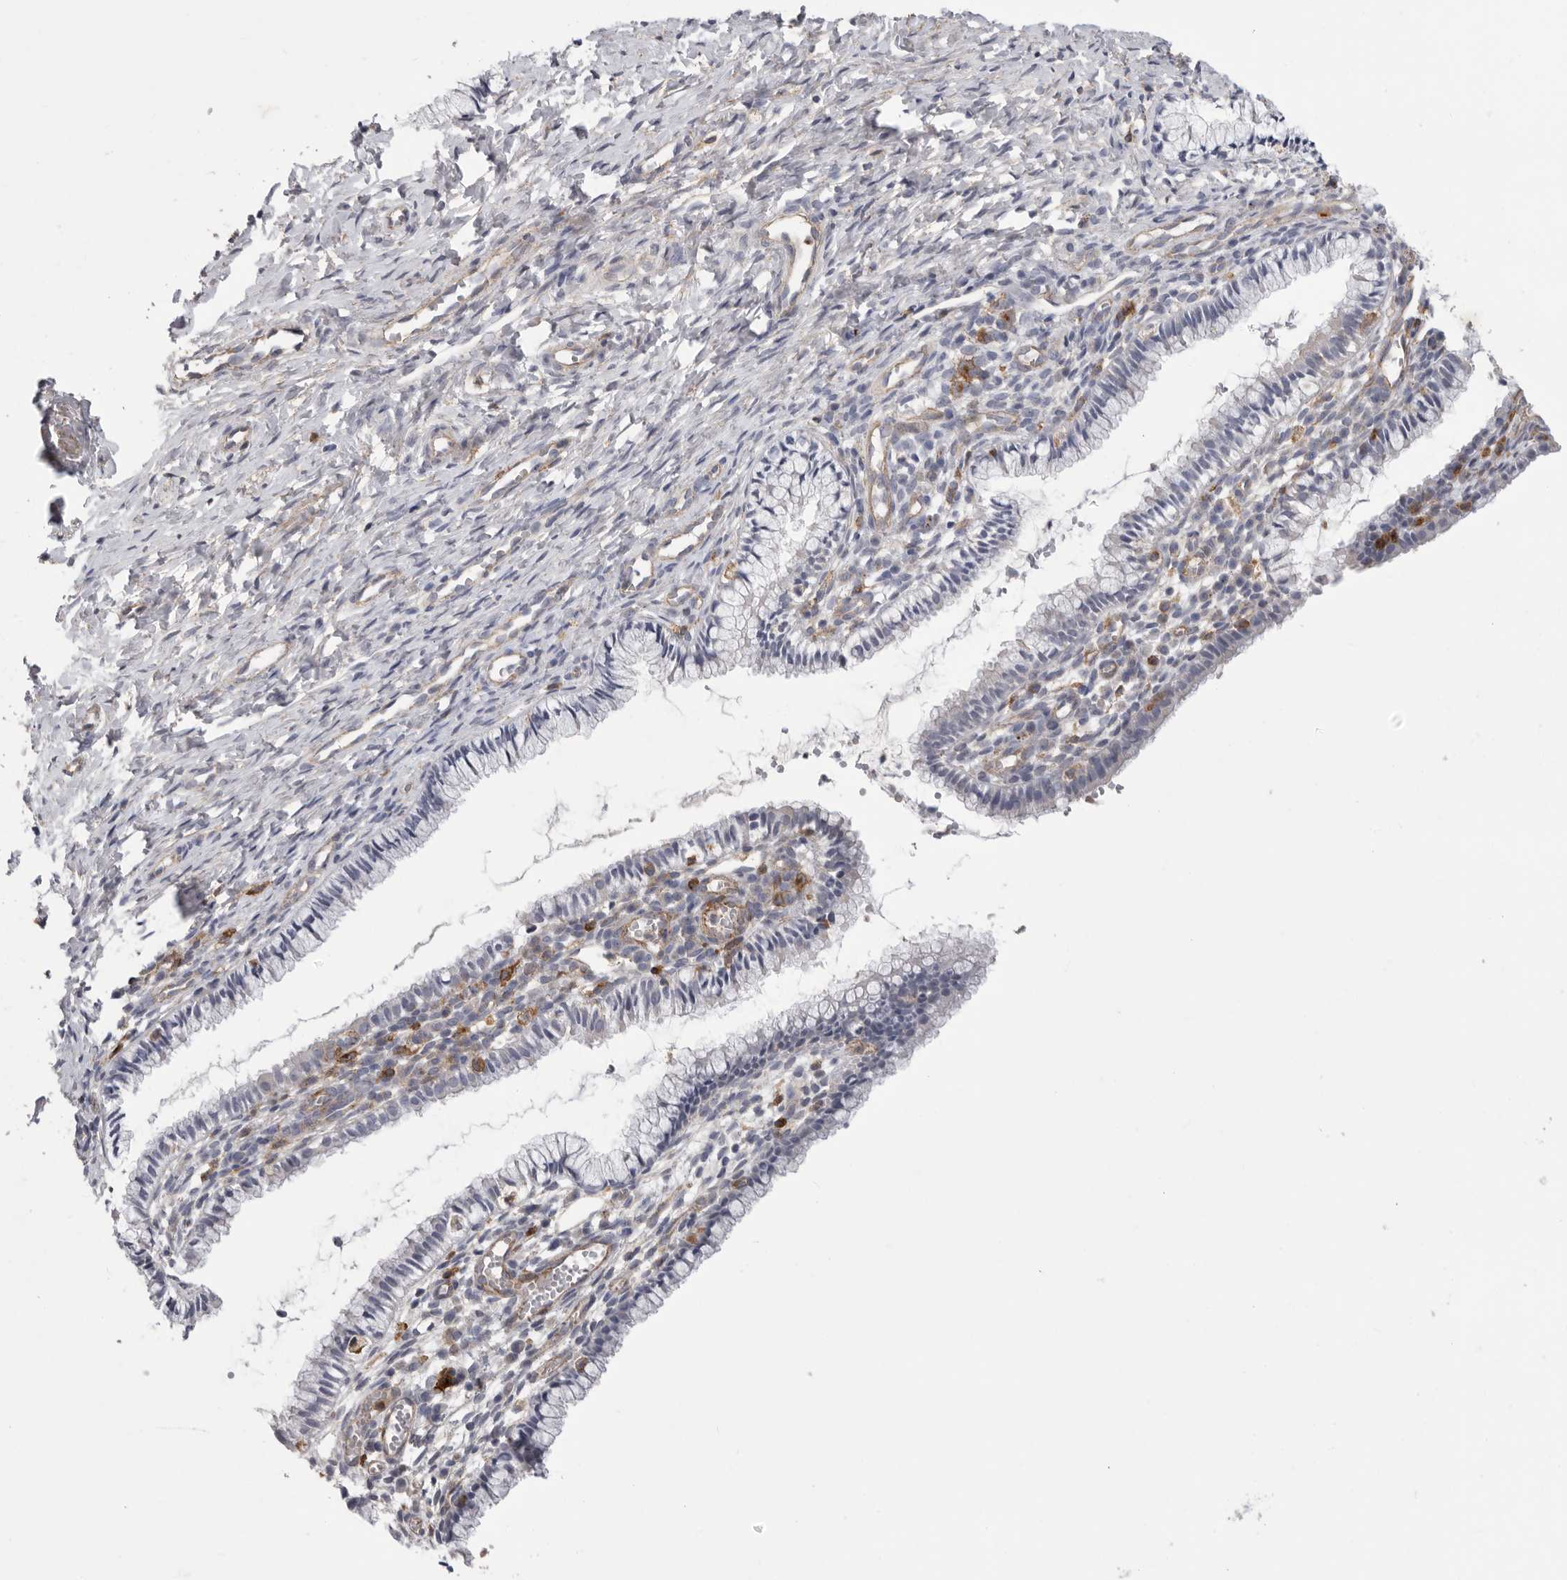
{"staining": {"intensity": "negative", "quantity": "none", "location": "none"}, "tissue": "cervix", "cell_type": "Glandular cells", "image_type": "normal", "snomed": [{"axis": "morphology", "description": "Normal tissue, NOS"}, {"axis": "topography", "description": "Cervix"}], "caption": "Immunohistochemistry (IHC) photomicrograph of benign cervix: cervix stained with DAB displays no significant protein positivity in glandular cells.", "gene": "SIGLEC10", "patient": {"sex": "female", "age": 27}}